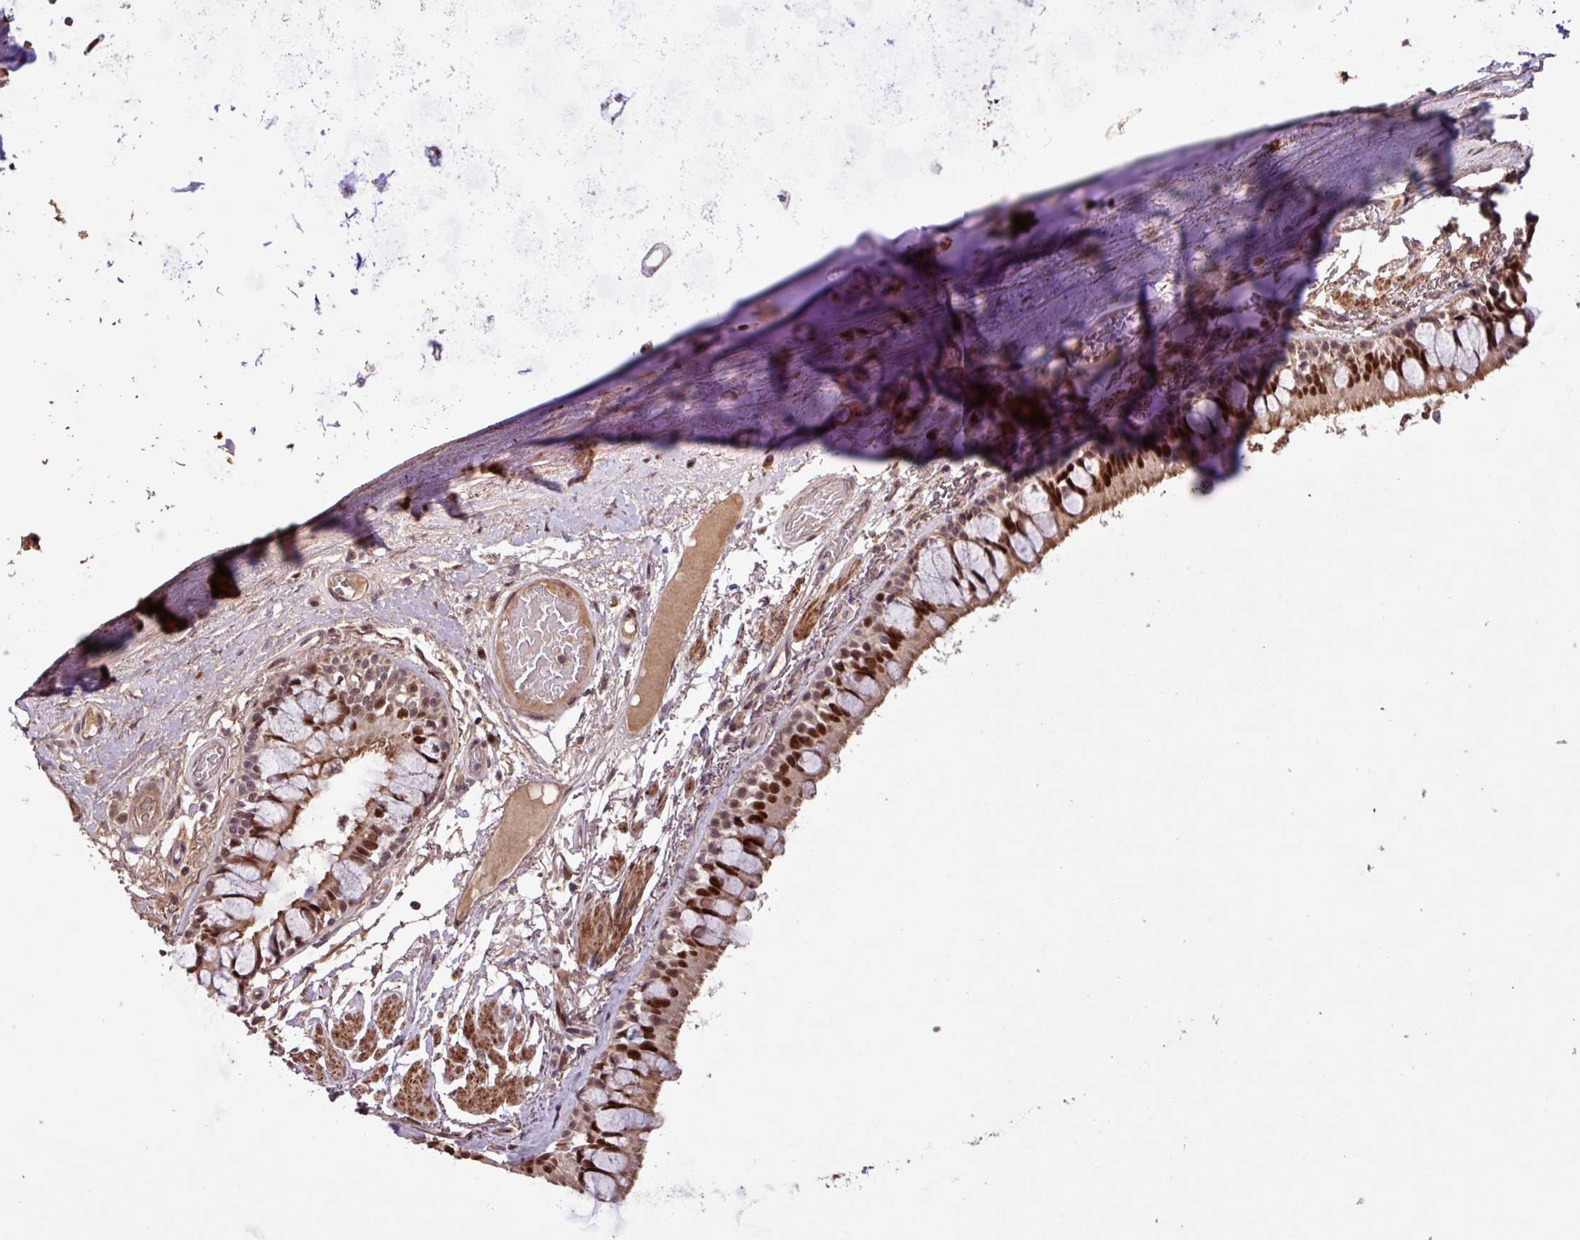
{"staining": {"intensity": "strong", "quantity": ">75%", "location": "cytoplasmic/membranous,nuclear"}, "tissue": "bronchus", "cell_type": "Respiratory epithelial cells", "image_type": "normal", "snomed": [{"axis": "morphology", "description": "Normal tissue, NOS"}, {"axis": "topography", "description": "Bronchus"}], "caption": "IHC photomicrograph of unremarkable human bronchus stained for a protein (brown), which displays high levels of strong cytoplasmic/membranous,nuclear staining in approximately >75% of respiratory epithelial cells.", "gene": "SLC22A24", "patient": {"sex": "male", "age": 70}}